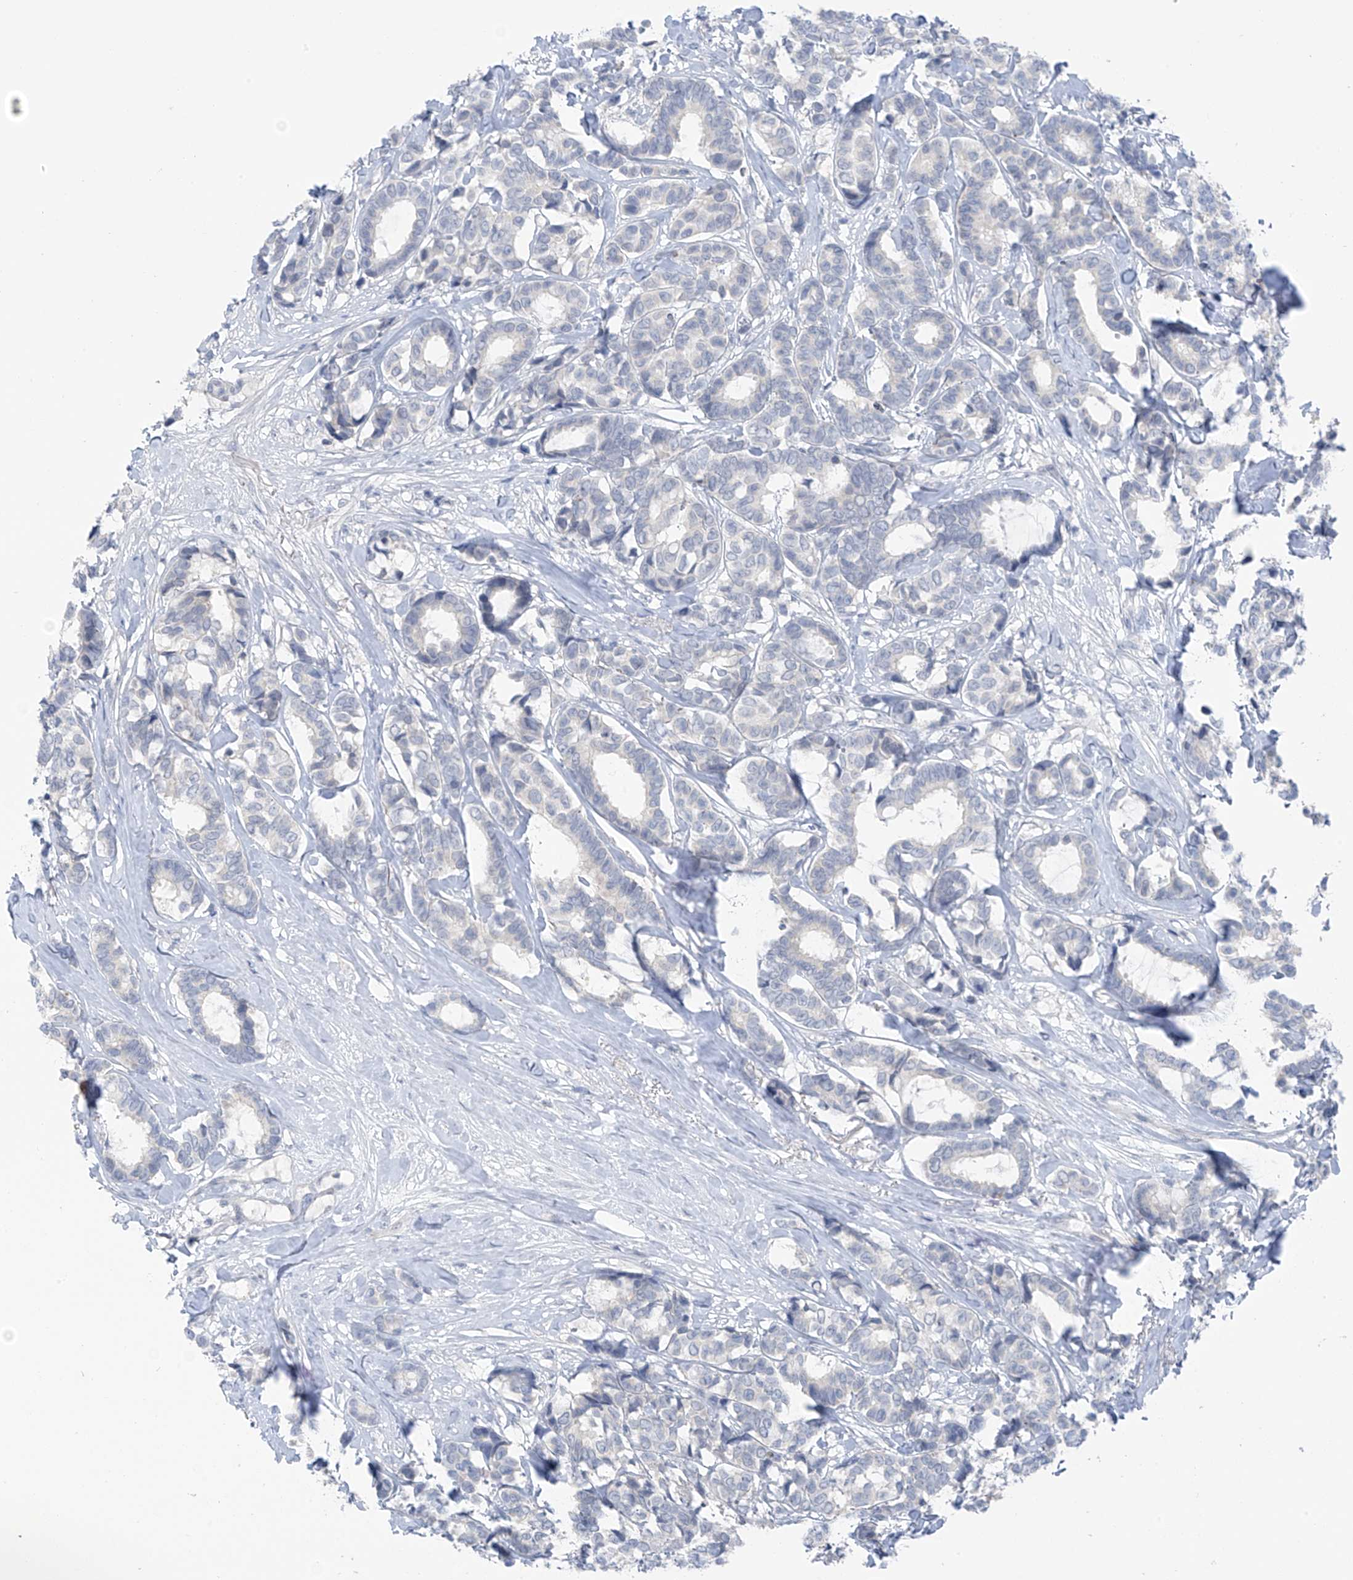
{"staining": {"intensity": "negative", "quantity": "none", "location": "none"}, "tissue": "breast cancer", "cell_type": "Tumor cells", "image_type": "cancer", "snomed": [{"axis": "morphology", "description": "Duct carcinoma"}, {"axis": "topography", "description": "Breast"}], "caption": "A high-resolution photomicrograph shows immunohistochemistry (IHC) staining of breast cancer (infiltrating ductal carcinoma), which exhibits no significant staining in tumor cells.", "gene": "ZNF793", "patient": {"sex": "female", "age": 87}}